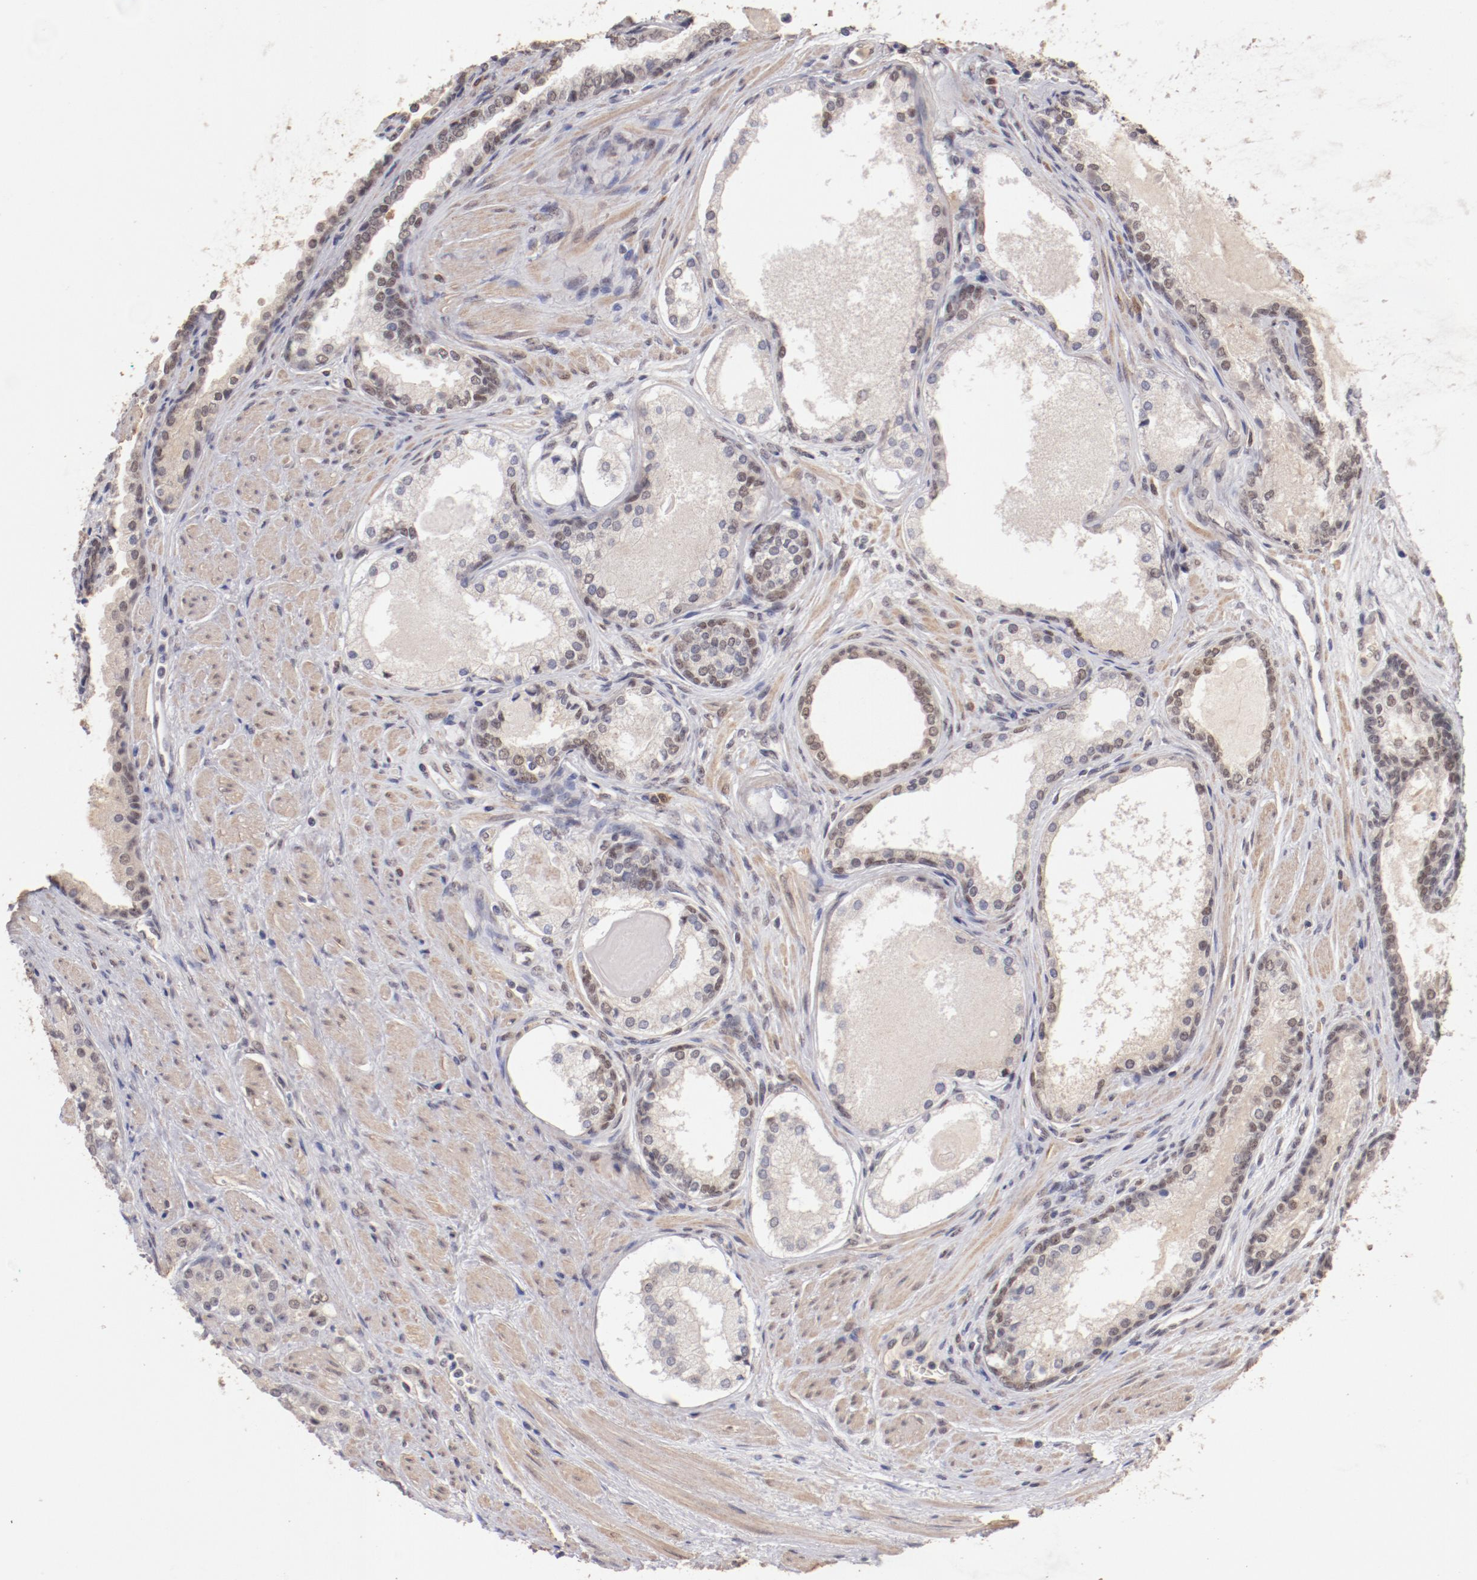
{"staining": {"intensity": "weak", "quantity": ">75%", "location": "cytoplasmic/membranous,nuclear"}, "tissue": "prostate cancer", "cell_type": "Tumor cells", "image_type": "cancer", "snomed": [{"axis": "morphology", "description": "Adenocarcinoma, Medium grade"}, {"axis": "topography", "description": "Prostate"}], "caption": "Protein expression analysis of adenocarcinoma (medium-grade) (prostate) shows weak cytoplasmic/membranous and nuclear positivity in about >75% of tumor cells.", "gene": "CLOCK", "patient": {"sex": "male", "age": 72}}